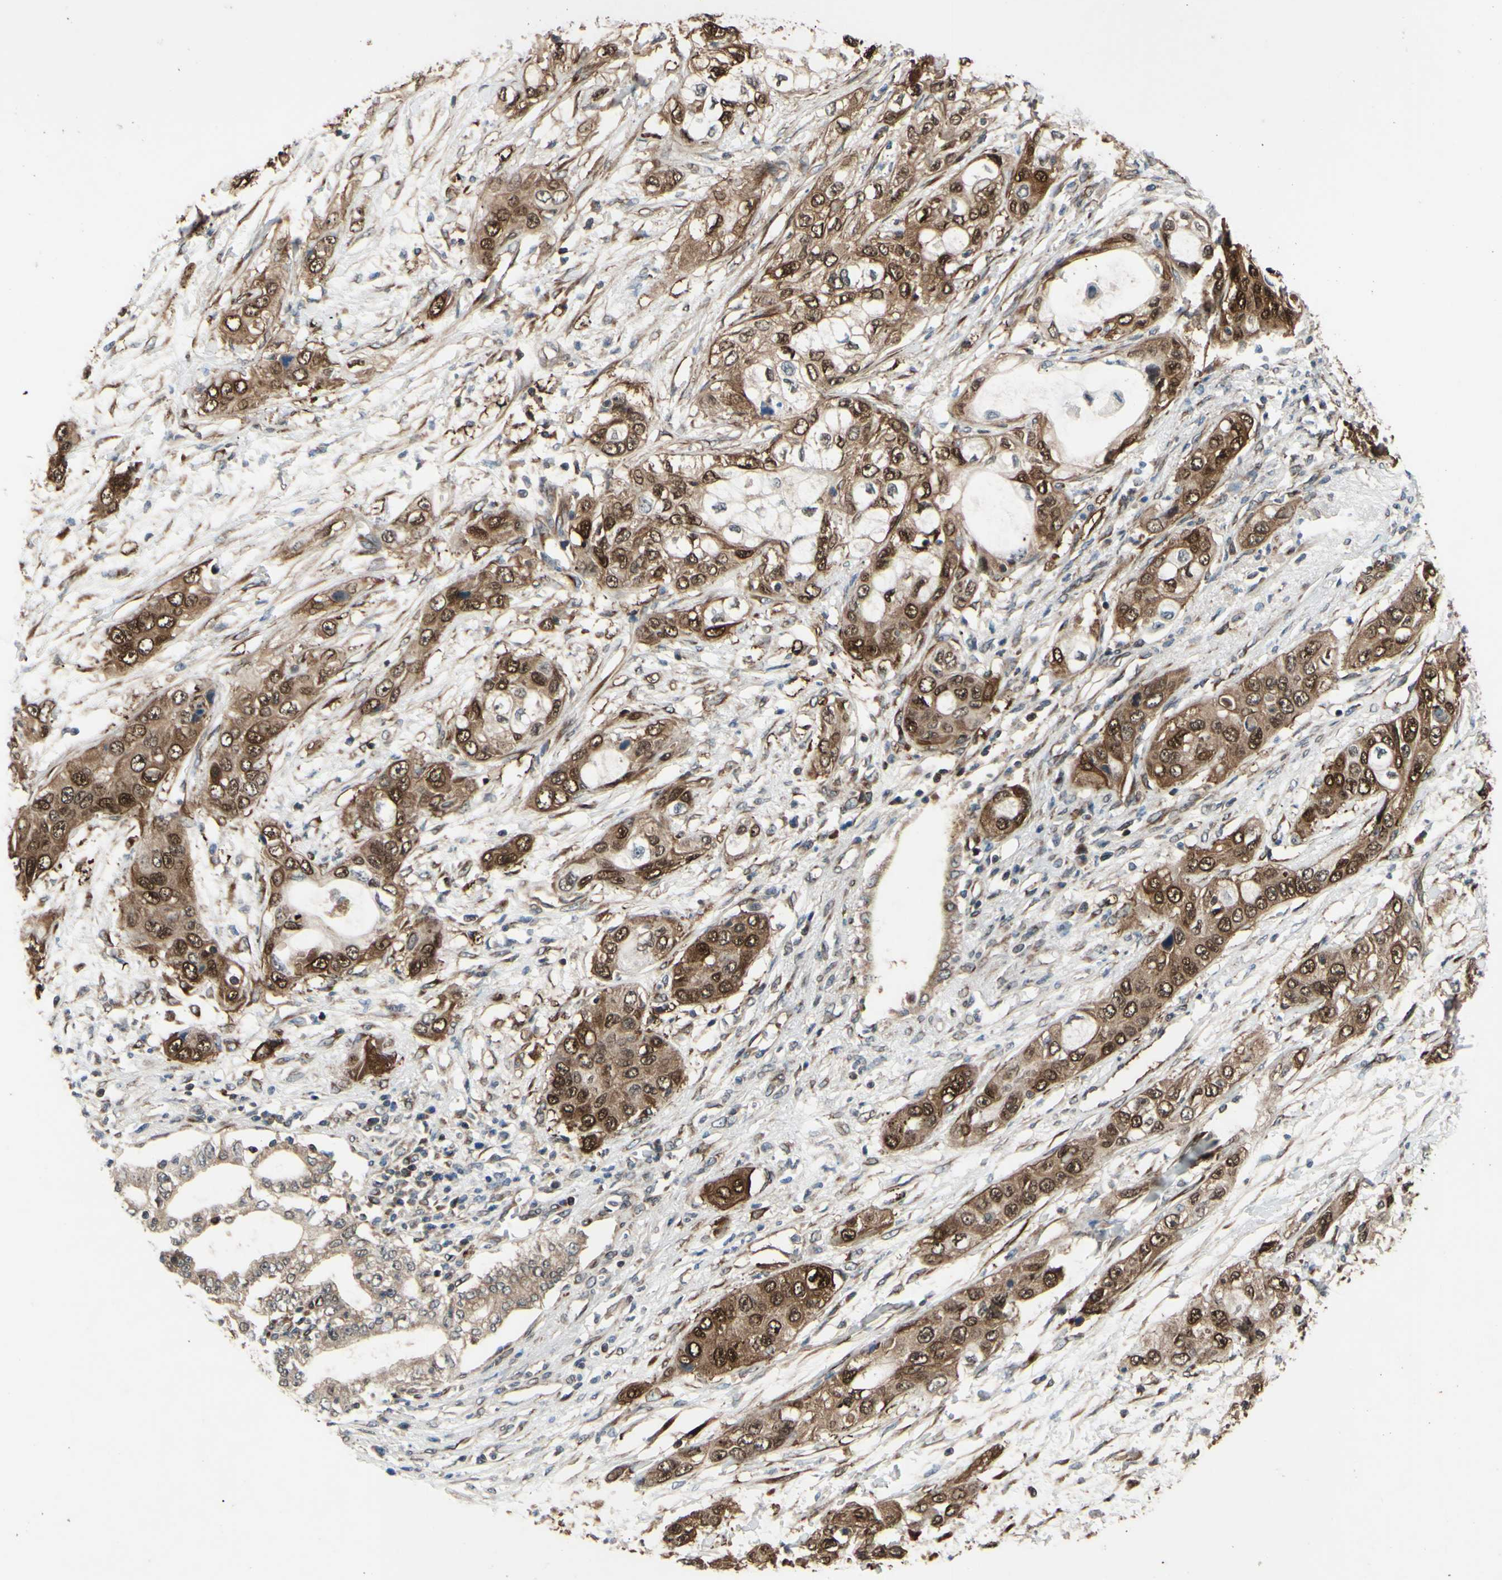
{"staining": {"intensity": "strong", "quantity": ">75%", "location": "cytoplasmic/membranous,nuclear"}, "tissue": "pancreatic cancer", "cell_type": "Tumor cells", "image_type": "cancer", "snomed": [{"axis": "morphology", "description": "Adenocarcinoma, NOS"}, {"axis": "topography", "description": "Pancreas"}], "caption": "Brown immunohistochemical staining in pancreatic cancer (adenocarcinoma) reveals strong cytoplasmic/membranous and nuclear staining in about >75% of tumor cells.", "gene": "PRAF2", "patient": {"sex": "female", "age": 70}}